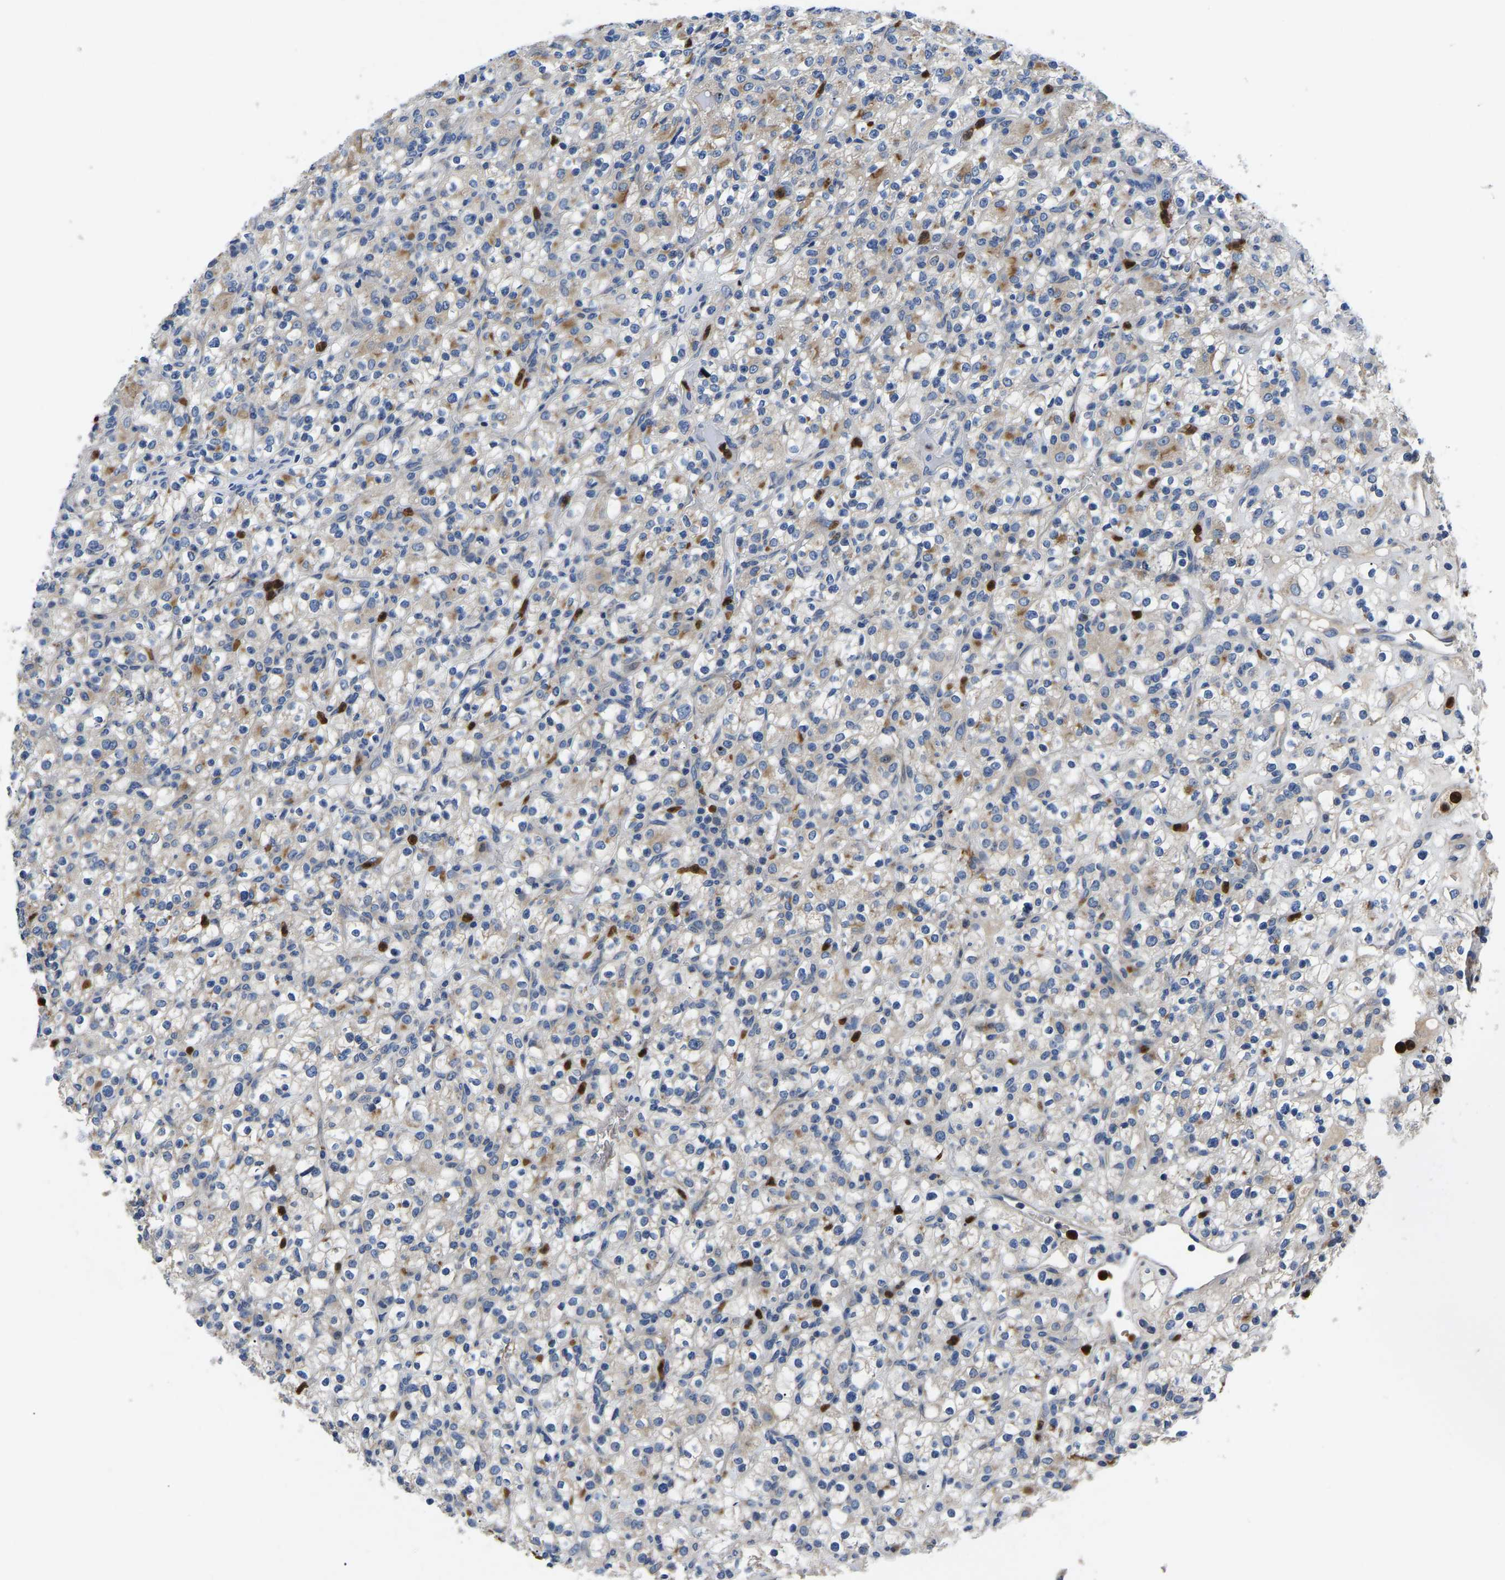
{"staining": {"intensity": "weak", "quantity": "<25%", "location": "cytoplasmic/membranous"}, "tissue": "renal cancer", "cell_type": "Tumor cells", "image_type": "cancer", "snomed": [{"axis": "morphology", "description": "Normal tissue, NOS"}, {"axis": "morphology", "description": "Adenocarcinoma, NOS"}, {"axis": "topography", "description": "Kidney"}], "caption": "A histopathology image of human adenocarcinoma (renal) is negative for staining in tumor cells. (DAB IHC visualized using brightfield microscopy, high magnification).", "gene": "TOR1B", "patient": {"sex": "female", "age": 72}}